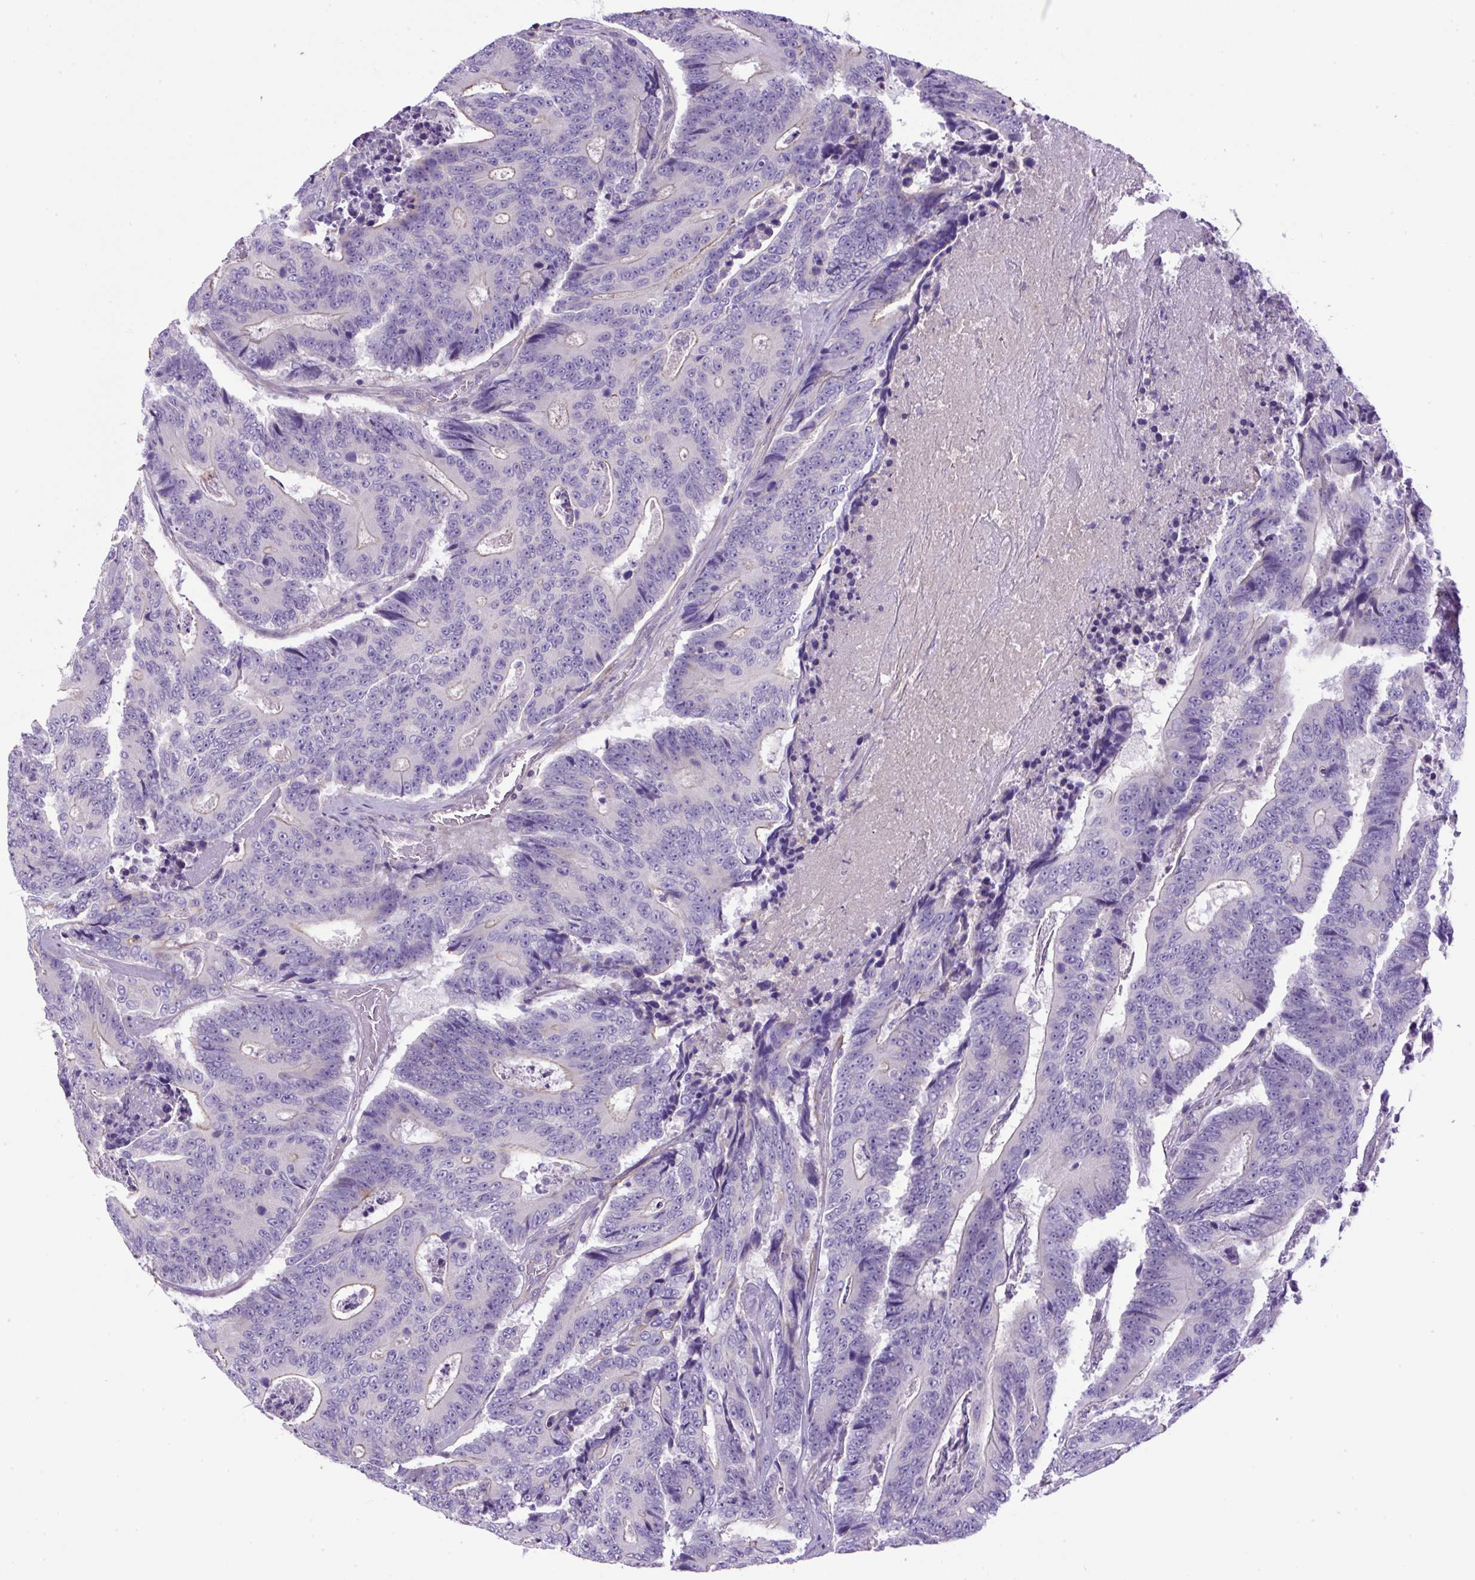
{"staining": {"intensity": "negative", "quantity": "none", "location": "none"}, "tissue": "colorectal cancer", "cell_type": "Tumor cells", "image_type": "cancer", "snomed": [{"axis": "morphology", "description": "Adenocarcinoma, NOS"}, {"axis": "topography", "description": "Colon"}], "caption": "Immunohistochemistry (IHC) image of human colorectal cancer (adenocarcinoma) stained for a protein (brown), which shows no expression in tumor cells.", "gene": "NPTN", "patient": {"sex": "male", "age": 83}}